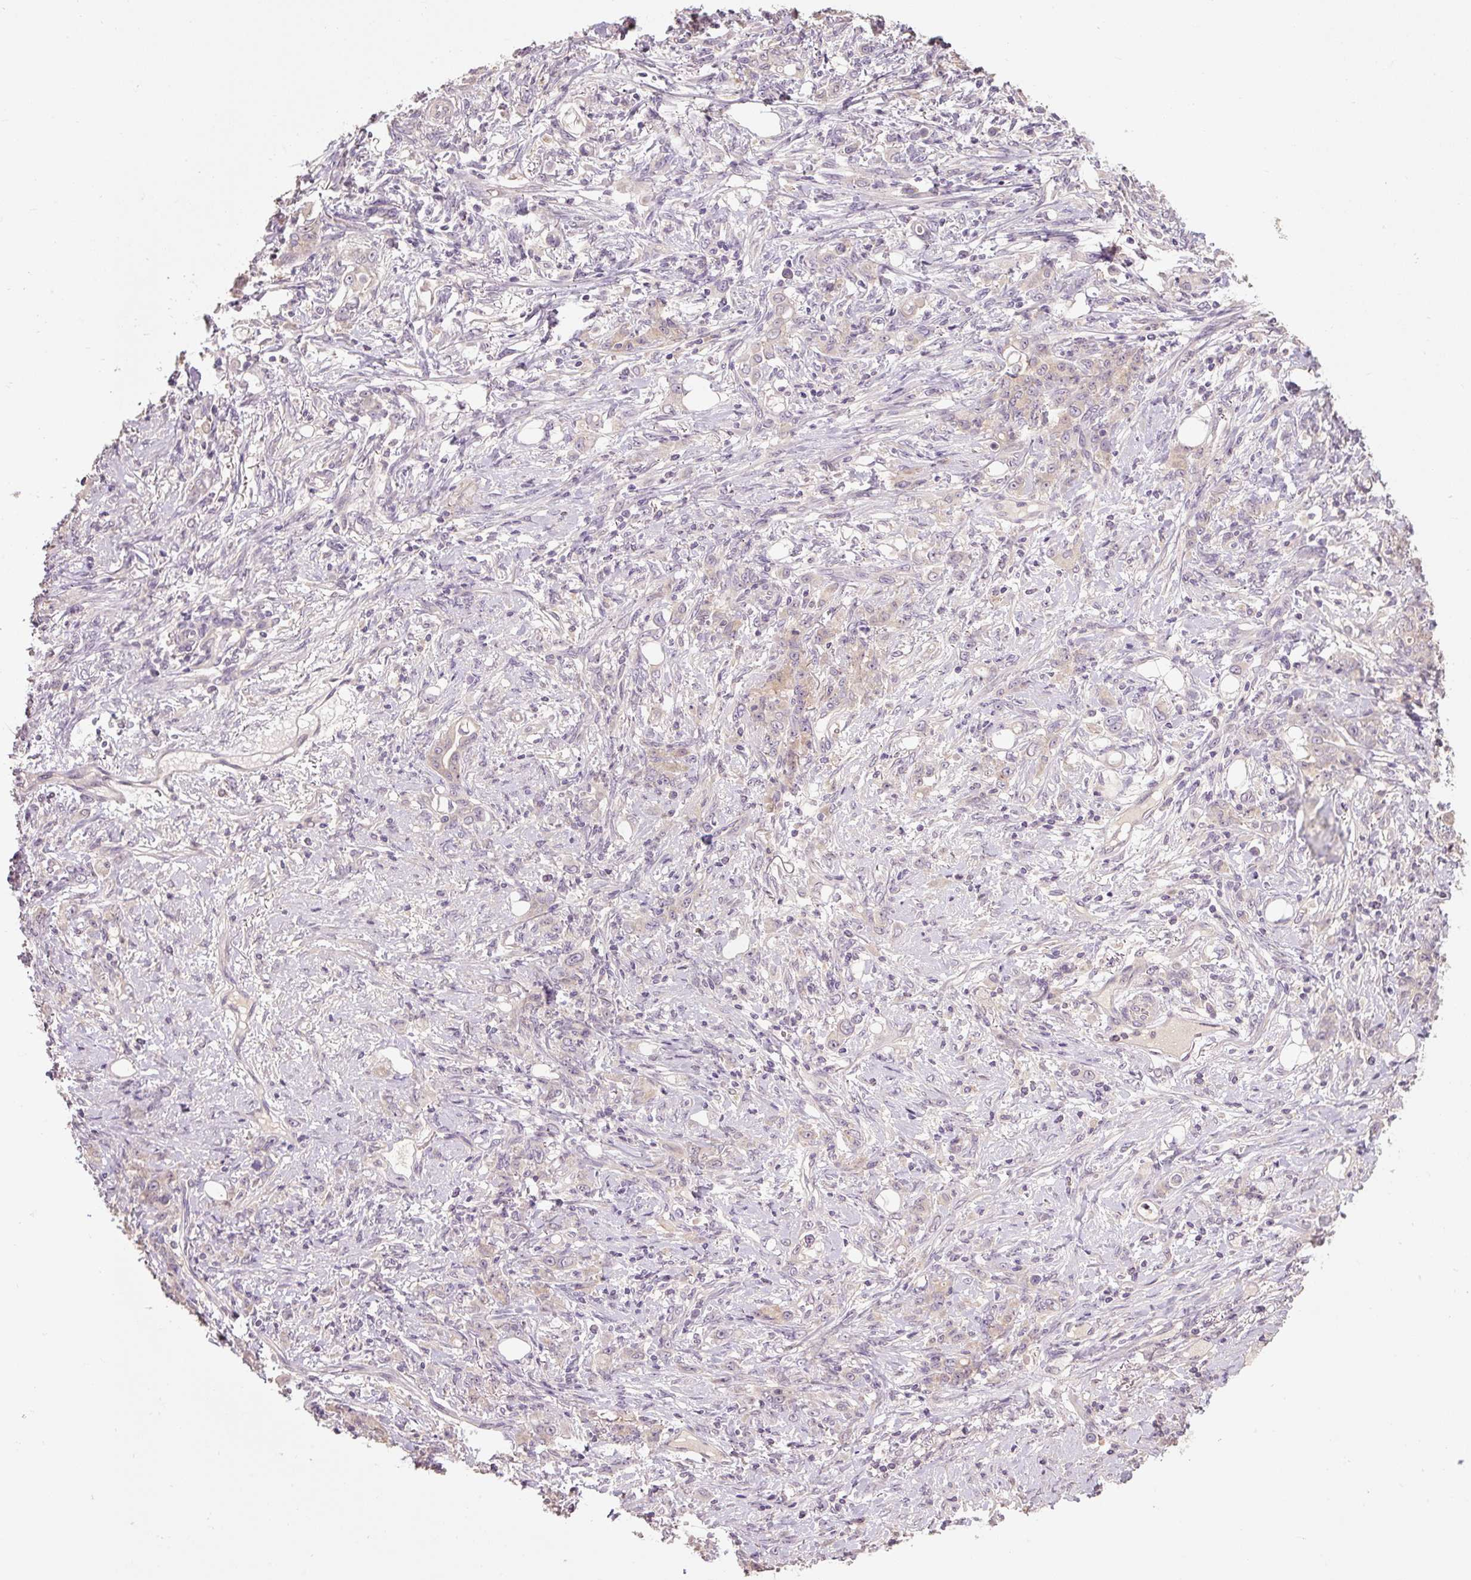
{"staining": {"intensity": "negative", "quantity": "none", "location": "none"}, "tissue": "stomach cancer", "cell_type": "Tumor cells", "image_type": "cancer", "snomed": [{"axis": "morphology", "description": "Adenocarcinoma, NOS"}, {"axis": "topography", "description": "Stomach"}], "caption": "Stomach cancer was stained to show a protein in brown. There is no significant expression in tumor cells. (Stains: DAB (3,3'-diaminobenzidine) immunohistochemistry (IHC) with hematoxylin counter stain, Microscopy: brightfield microscopy at high magnification).", "gene": "CFAP65", "patient": {"sex": "female", "age": 79}}